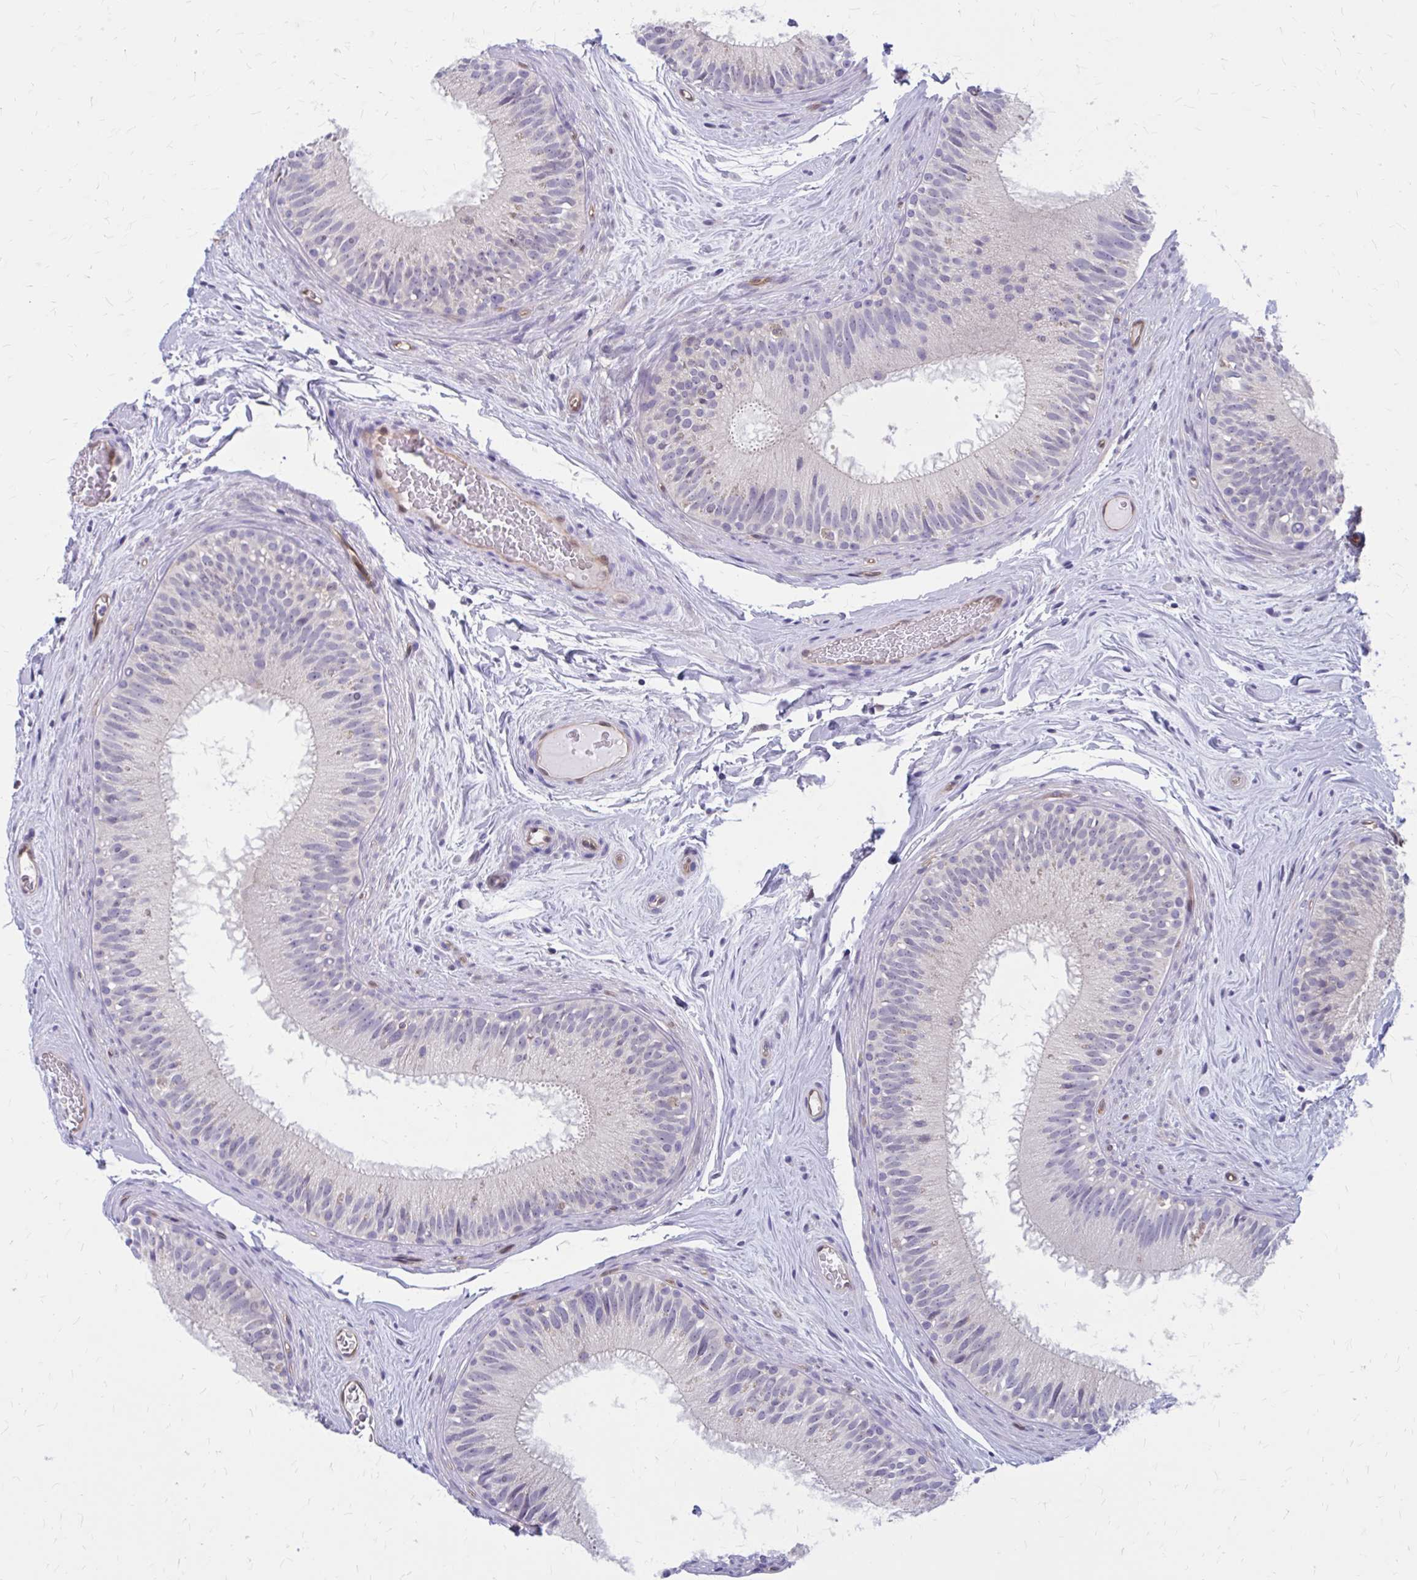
{"staining": {"intensity": "weak", "quantity": "25%-75%", "location": "cytoplasmic/membranous"}, "tissue": "epididymis", "cell_type": "Glandular cells", "image_type": "normal", "snomed": [{"axis": "morphology", "description": "Normal tissue, NOS"}, {"axis": "topography", "description": "Epididymis"}], "caption": "Immunohistochemistry (IHC) photomicrograph of unremarkable epididymis stained for a protein (brown), which exhibits low levels of weak cytoplasmic/membranous positivity in about 25%-75% of glandular cells.", "gene": "CLIC2", "patient": {"sex": "male", "age": 44}}